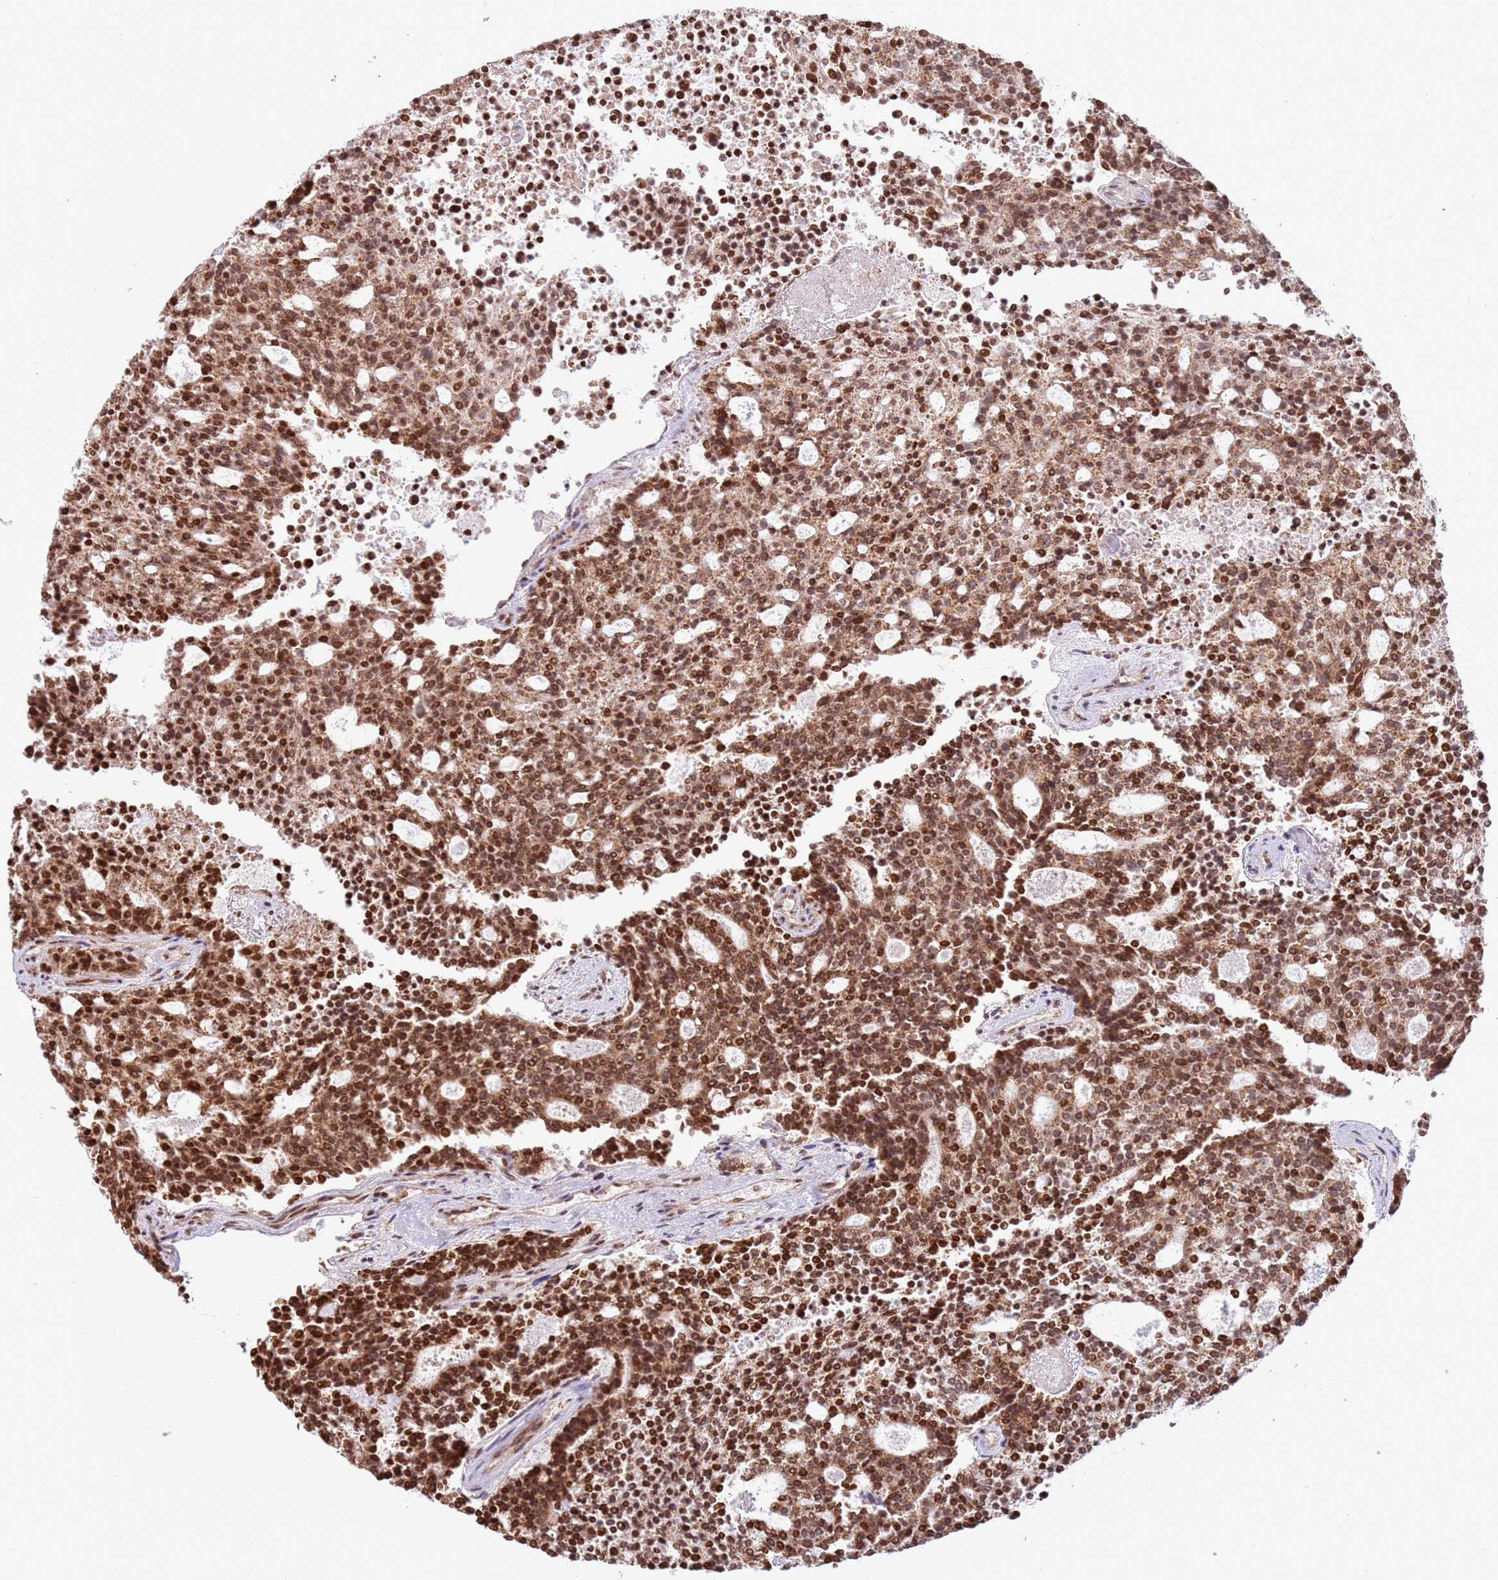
{"staining": {"intensity": "moderate", "quantity": ">75%", "location": "cytoplasmic/membranous,nuclear"}, "tissue": "carcinoid", "cell_type": "Tumor cells", "image_type": "cancer", "snomed": [{"axis": "morphology", "description": "Carcinoid, malignant, NOS"}, {"axis": "topography", "description": "Pancreas"}], "caption": "A high-resolution photomicrograph shows immunohistochemistry staining of carcinoid (malignant), which demonstrates moderate cytoplasmic/membranous and nuclear staining in approximately >75% of tumor cells. The staining is performed using DAB brown chromogen to label protein expression. The nuclei are counter-stained blue using hematoxylin.", "gene": "SCAF1", "patient": {"sex": "female", "age": 54}}